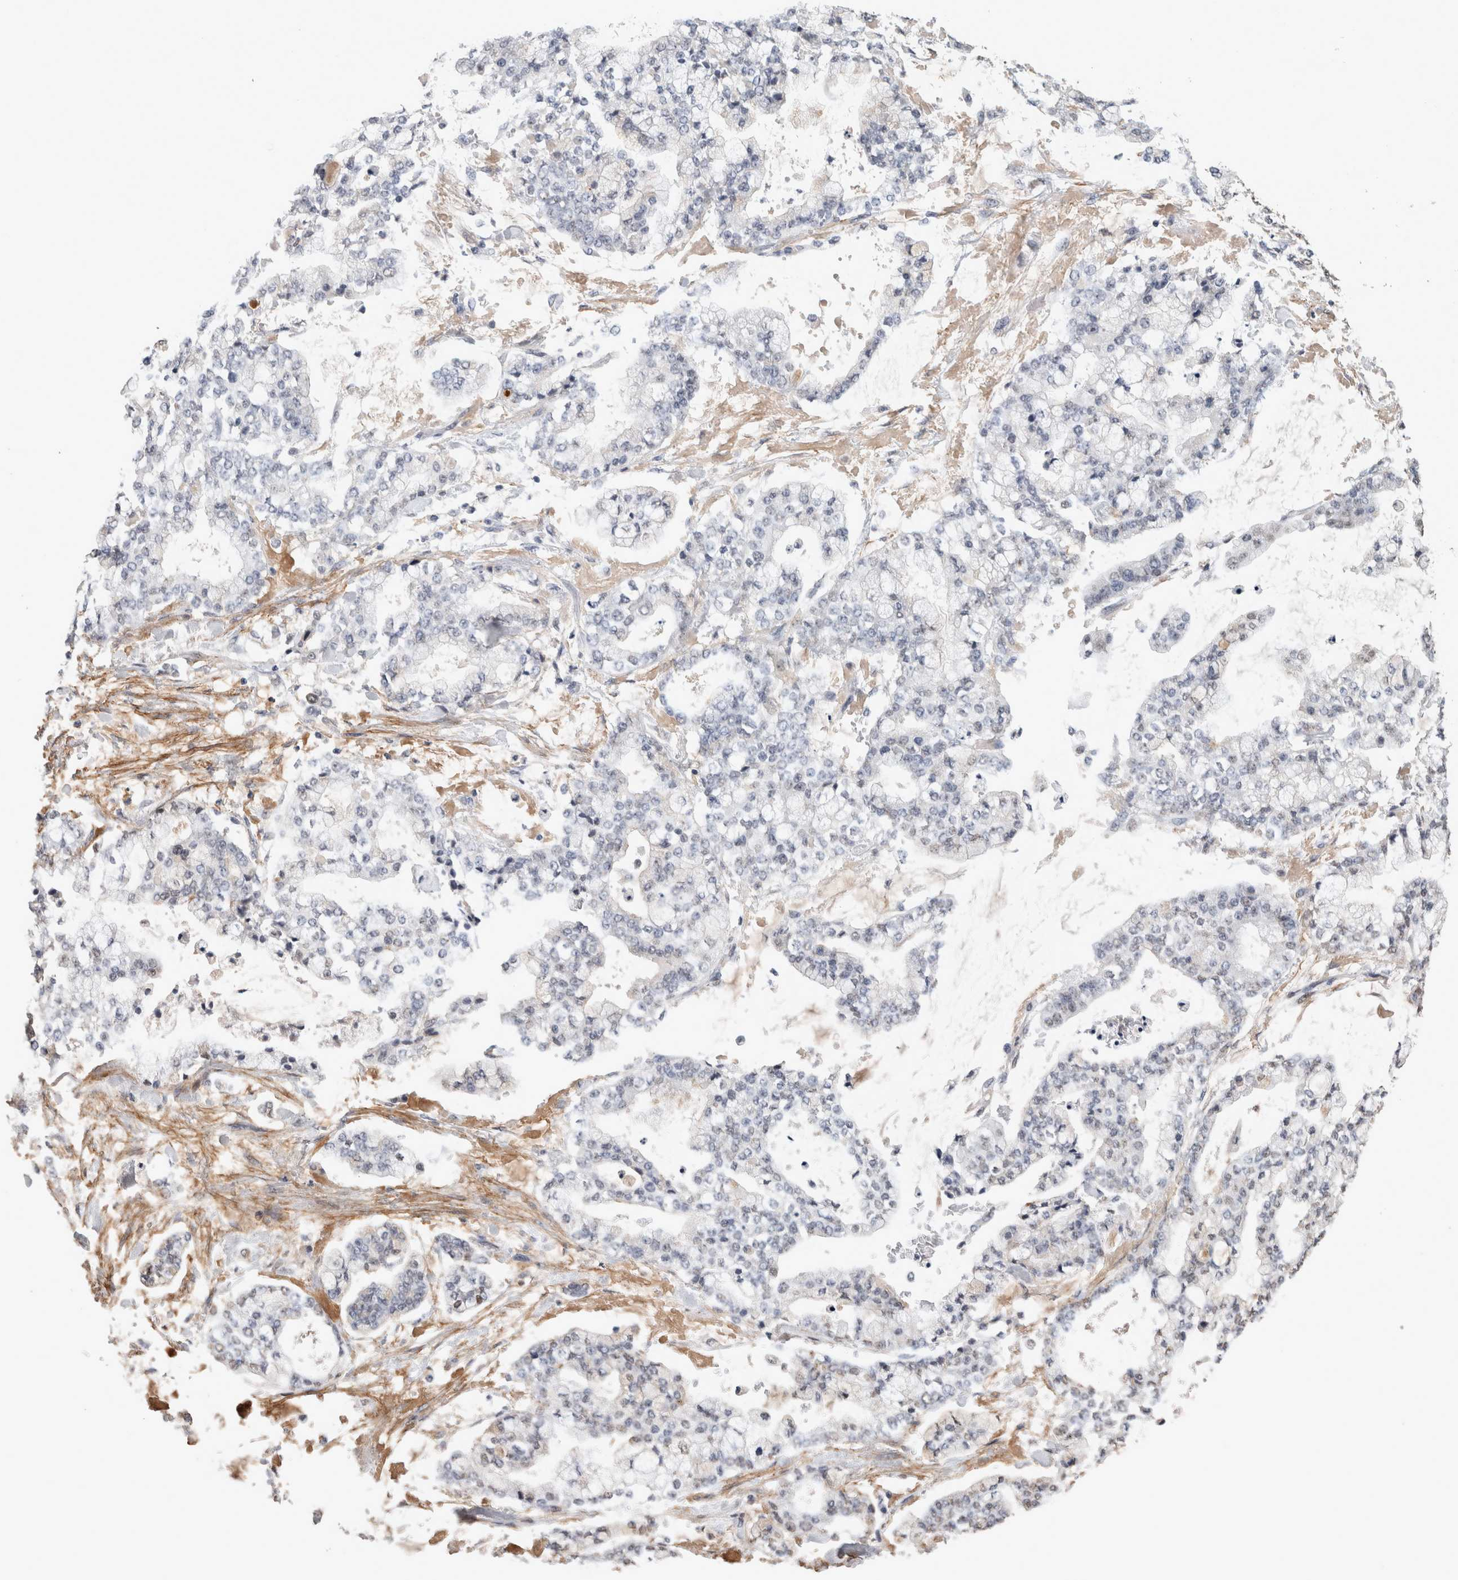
{"staining": {"intensity": "negative", "quantity": "none", "location": "none"}, "tissue": "stomach cancer", "cell_type": "Tumor cells", "image_type": "cancer", "snomed": [{"axis": "morphology", "description": "Normal tissue, NOS"}, {"axis": "morphology", "description": "Adenocarcinoma, NOS"}, {"axis": "topography", "description": "Stomach, upper"}, {"axis": "topography", "description": "Stomach"}], "caption": "A high-resolution image shows immunohistochemistry (IHC) staining of stomach cancer (adenocarcinoma), which exhibits no significant staining in tumor cells.", "gene": "LTBP1", "patient": {"sex": "male", "age": 76}}